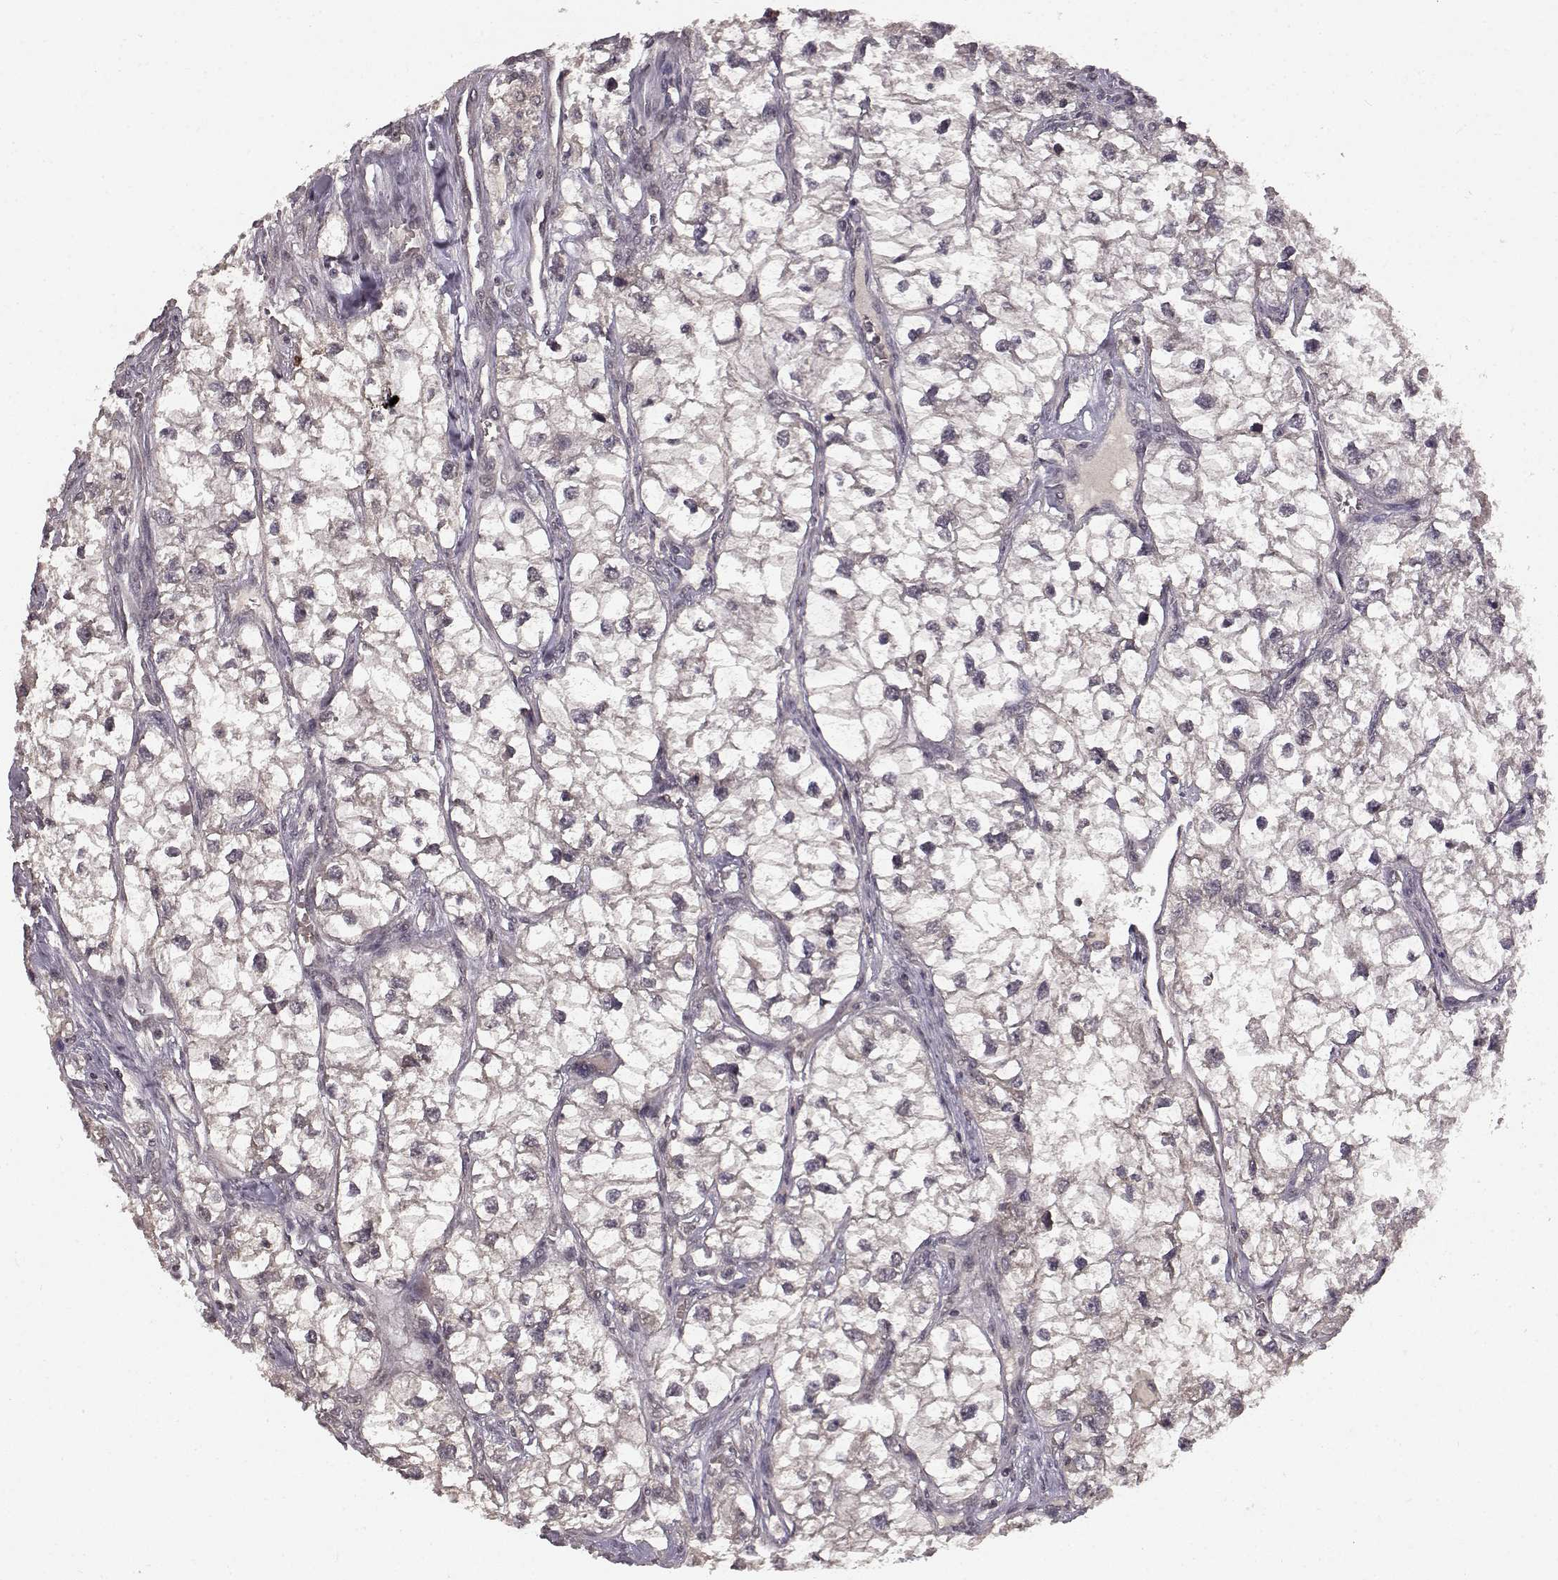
{"staining": {"intensity": "negative", "quantity": "none", "location": "none"}, "tissue": "renal cancer", "cell_type": "Tumor cells", "image_type": "cancer", "snomed": [{"axis": "morphology", "description": "Adenocarcinoma, NOS"}, {"axis": "topography", "description": "Kidney"}], "caption": "Tumor cells show no significant positivity in adenocarcinoma (renal).", "gene": "NTRK2", "patient": {"sex": "male", "age": 59}}